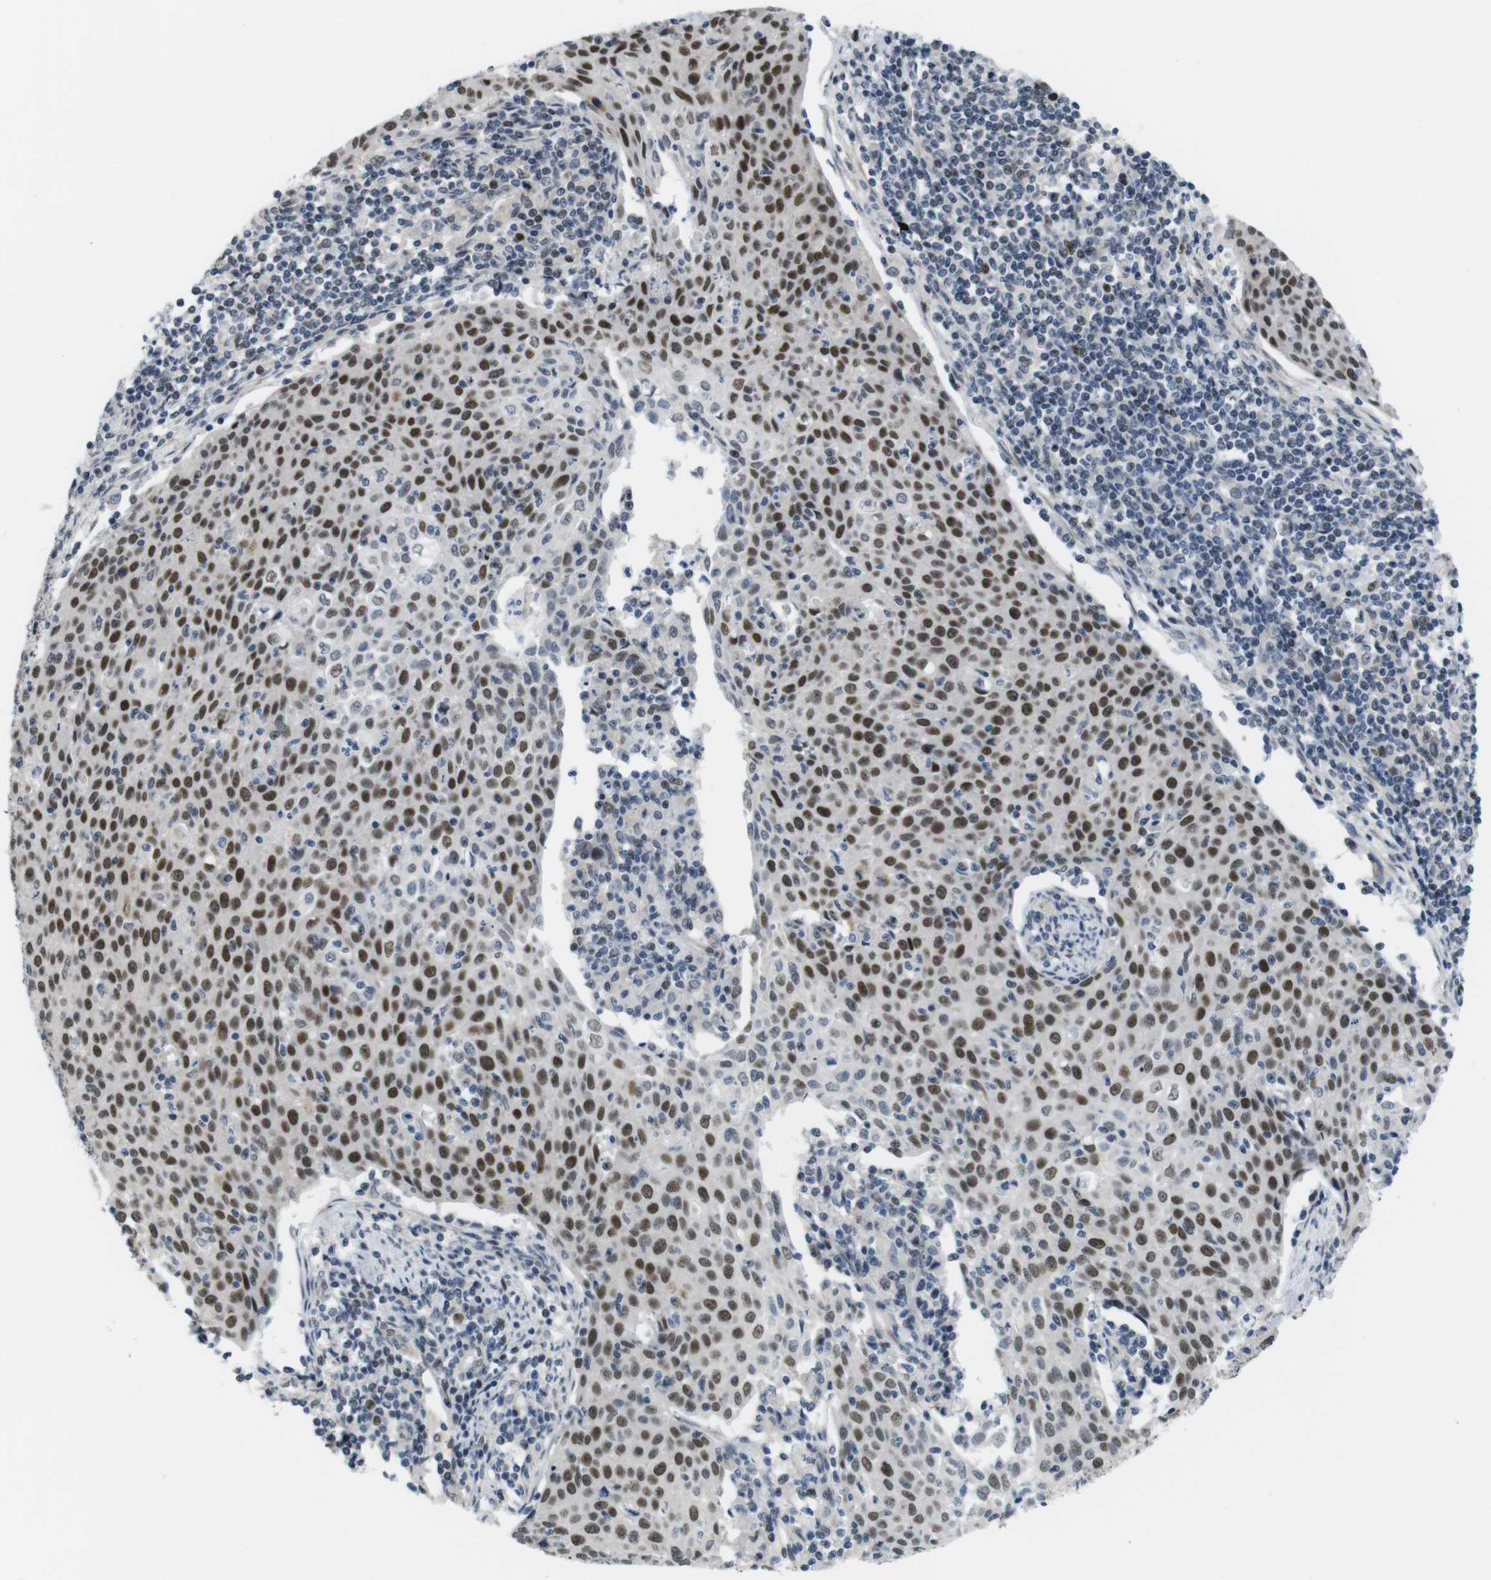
{"staining": {"intensity": "moderate", "quantity": ">75%", "location": "nuclear"}, "tissue": "cervical cancer", "cell_type": "Tumor cells", "image_type": "cancer", "snomed": [{"axis": "morphology", "description": "Squamous cell carcinoma, NOS"}, {"axis": "topography", "description": "Cervix"}], "caption": "Immunohistochemistry staining of squamous cell carcinoma (cervical), which shows medium levels of moderate nuclear positivity in approximately >75% of tumor cells indicating moderate nuclear protein positivity. The staining was performed using DAB (3,3'-diaminobenzidine) (brown) for protein detection and nuclei were counterstained in hematoxylin (blue).", "gene": "SMCO2", "patient": {"sex": "female", "age": 38}}